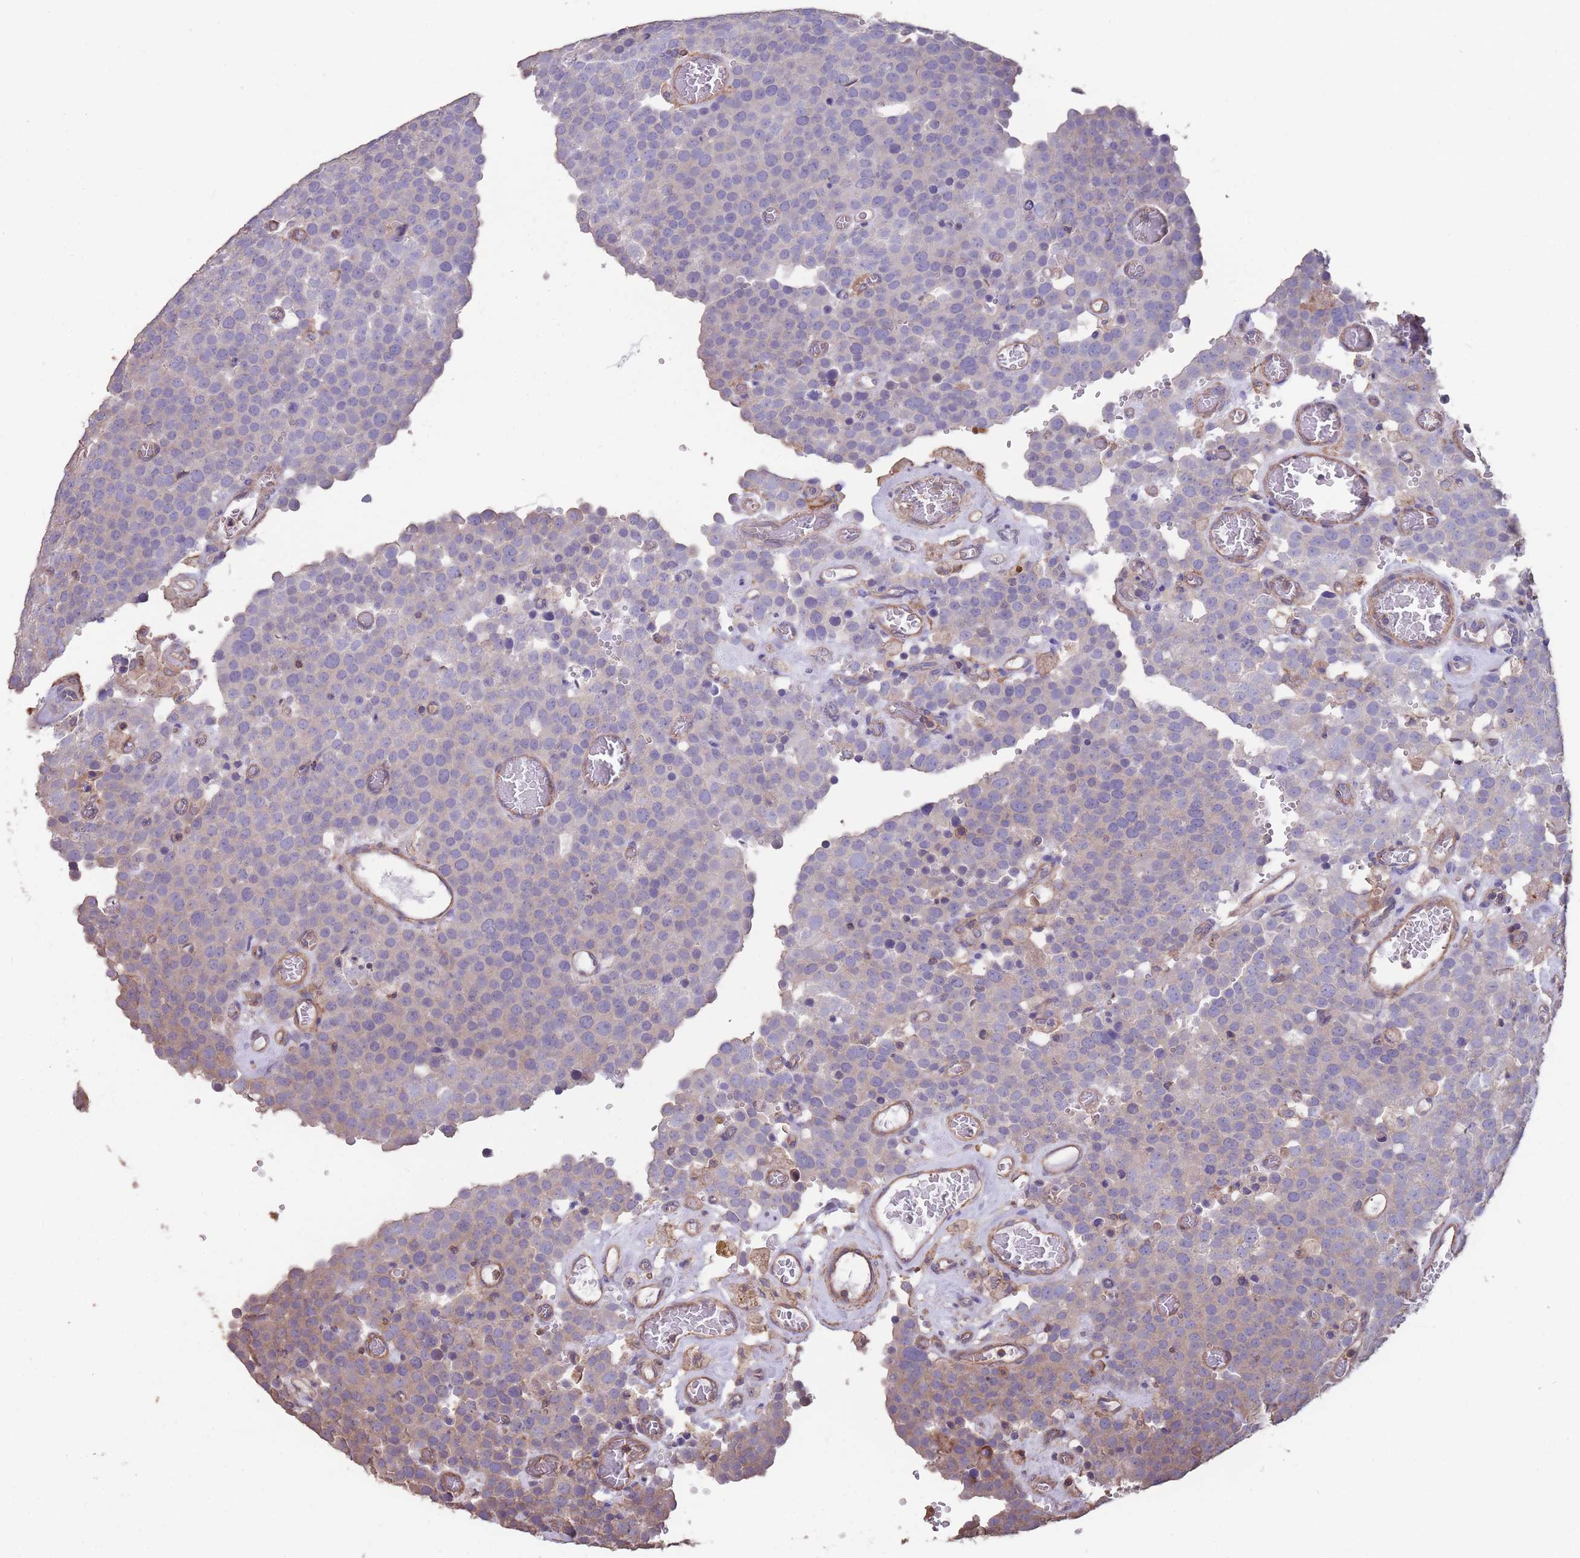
{"staining": {"intensity": "negative", "quantity": "none", "location": "none"}, "tissue": "testis cancer", "cell_type": "Tumor cells", "image_type": "cancer", "snomed": [{"axis": "morphology", "description": "Normal tissue, NOS"}, {"axis": "morphology", "description": "Seminoma, NOS"}, {"axis": "topography", "description": "Testis"}], "caption": "Immunohistochemistry (IHC) histopathology image of neoplastic tissue: human testis cancer stained with DAB exhibits no significant protein staining in tumor cells.", "gene": "NUDT21", "patient": {"sex": "male", "age": 71}}